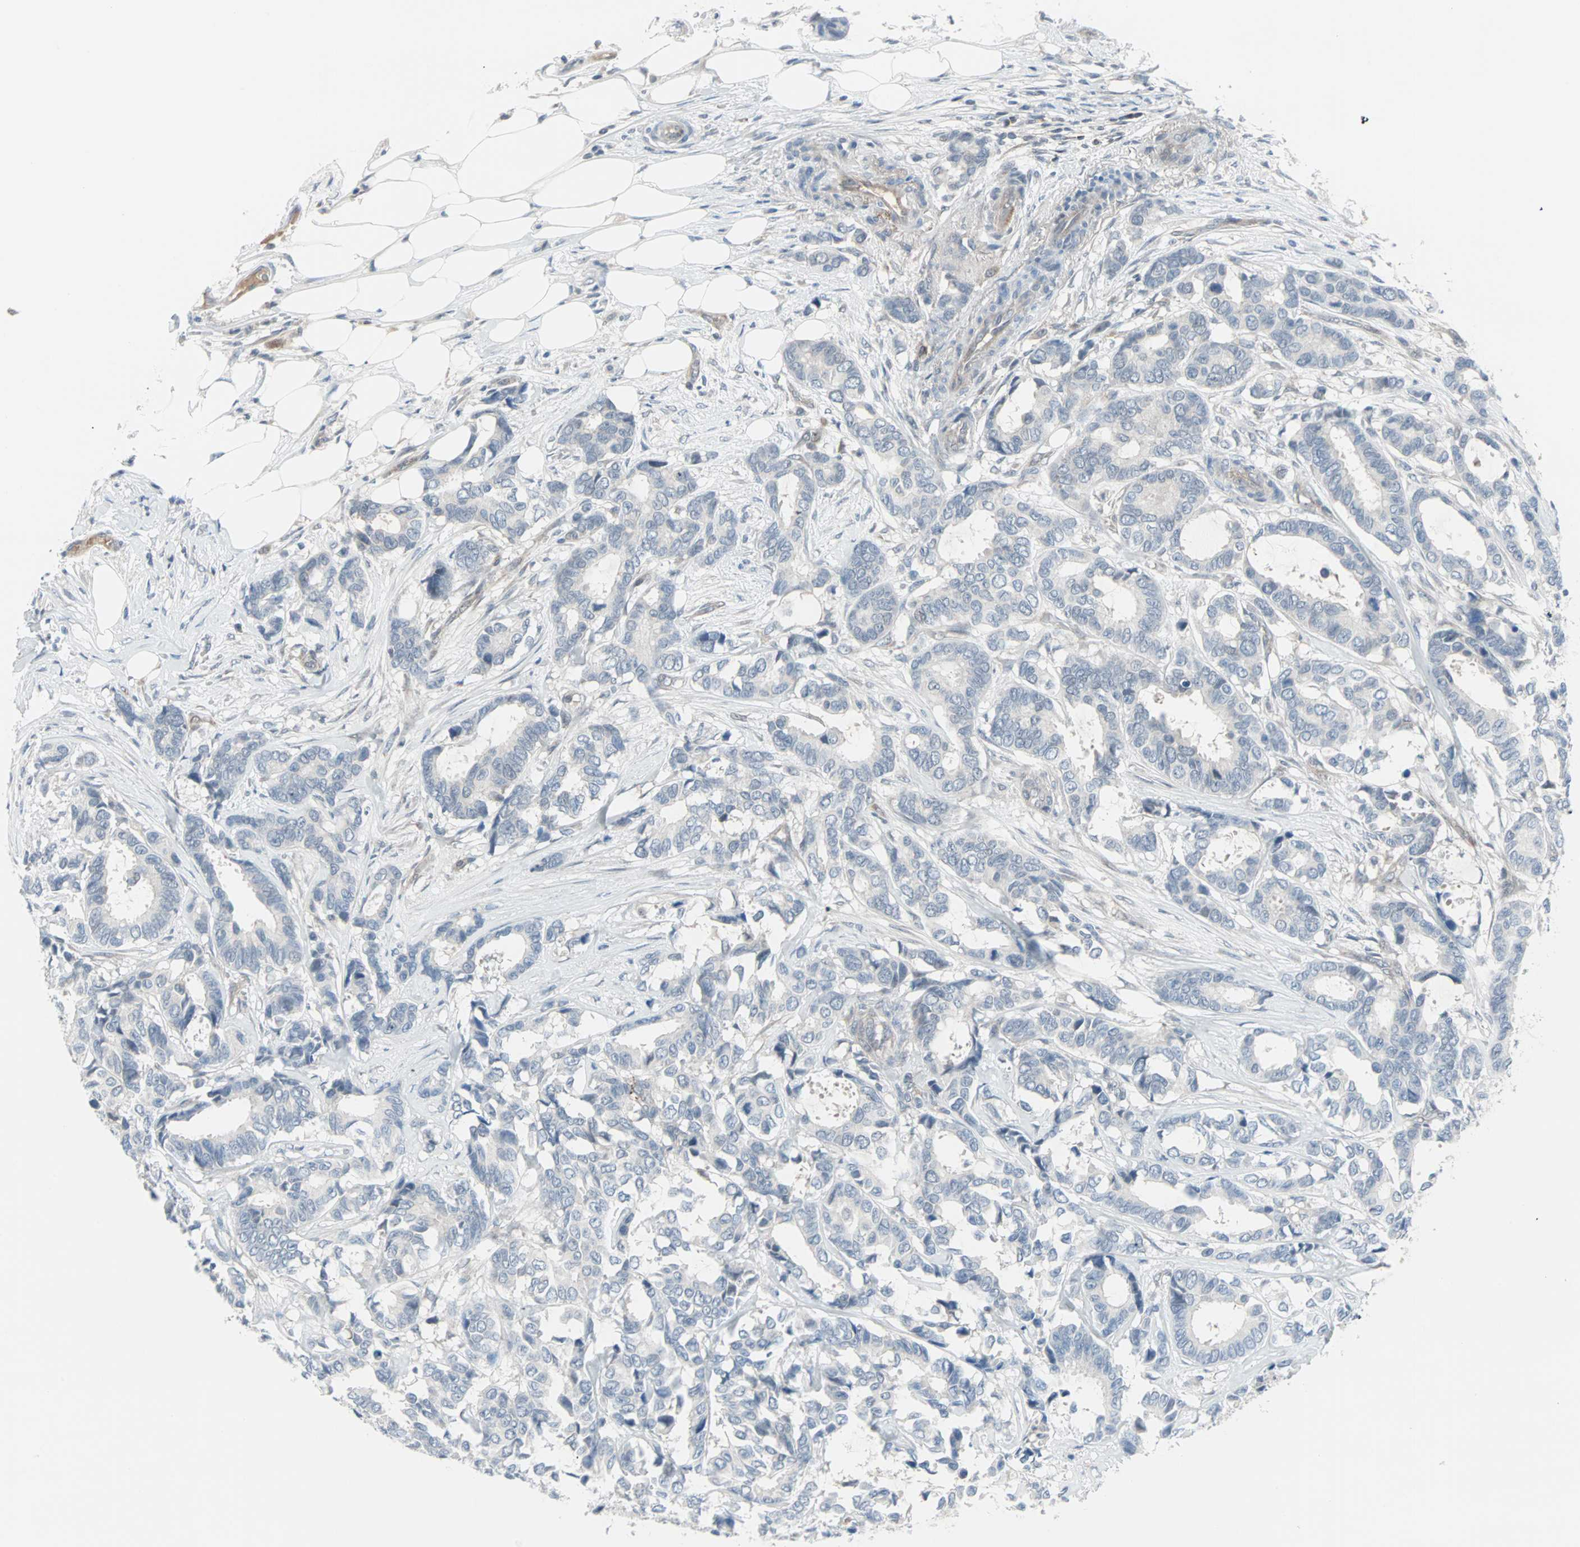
{"staining": {"intensity": "negative", "quantity": "none", "location": "none"}, "tissue": "breast cancer", "cell_type": "Tumor cells", "image_type": "cancer", "snomed": [{"axis": "morphology", "description": "Duct carcinoma"}, {"axis": "topography", "description": "Breast"}], "caption": "There is no significant staining in tumor cells of infiltrating ductal carcinoma (breast). (Brightfield microscopy of DAB immunohistochemistry (IHC) at high magnification).", "gene": "CASP3", "patient": {"sex": "female", "age": 87}}